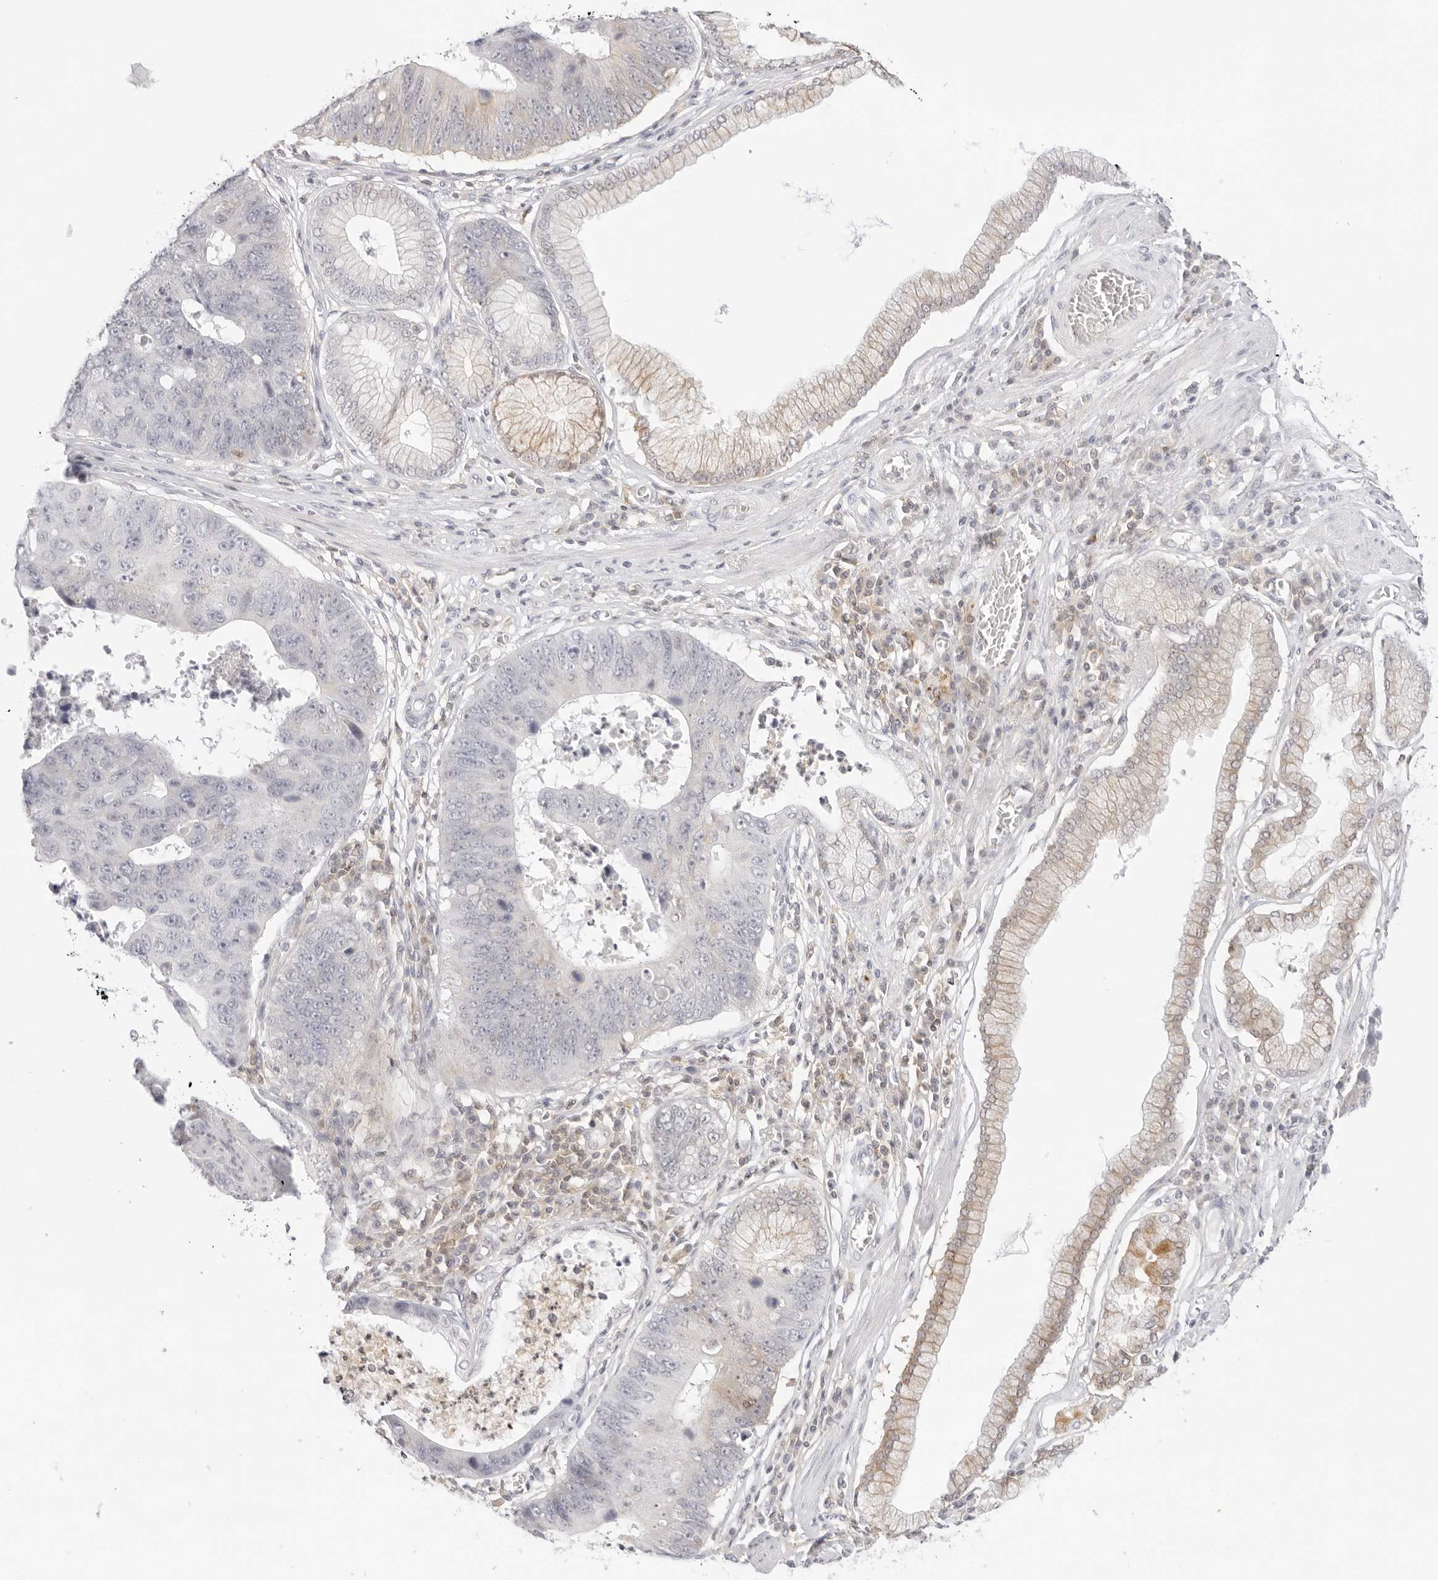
{"staining": {"intensity": "negative", "quantity": "none", "location": "none"}, "tissue": "stomach cancer", "cell_type": "Tumor cells", "image_type": "cancer", "snomed": [{"axis": "morphology", "description": "Adenocarcinoma, NOS"}, {"axis": "topography", "description": "Stomach"}], "caption": "A photomicrograph of human adenocarcinoma (stomach) is negative for staining in tumor cells.", "gene": "TNFRSF14", "patient": {"sex": "male", "age": 59}}